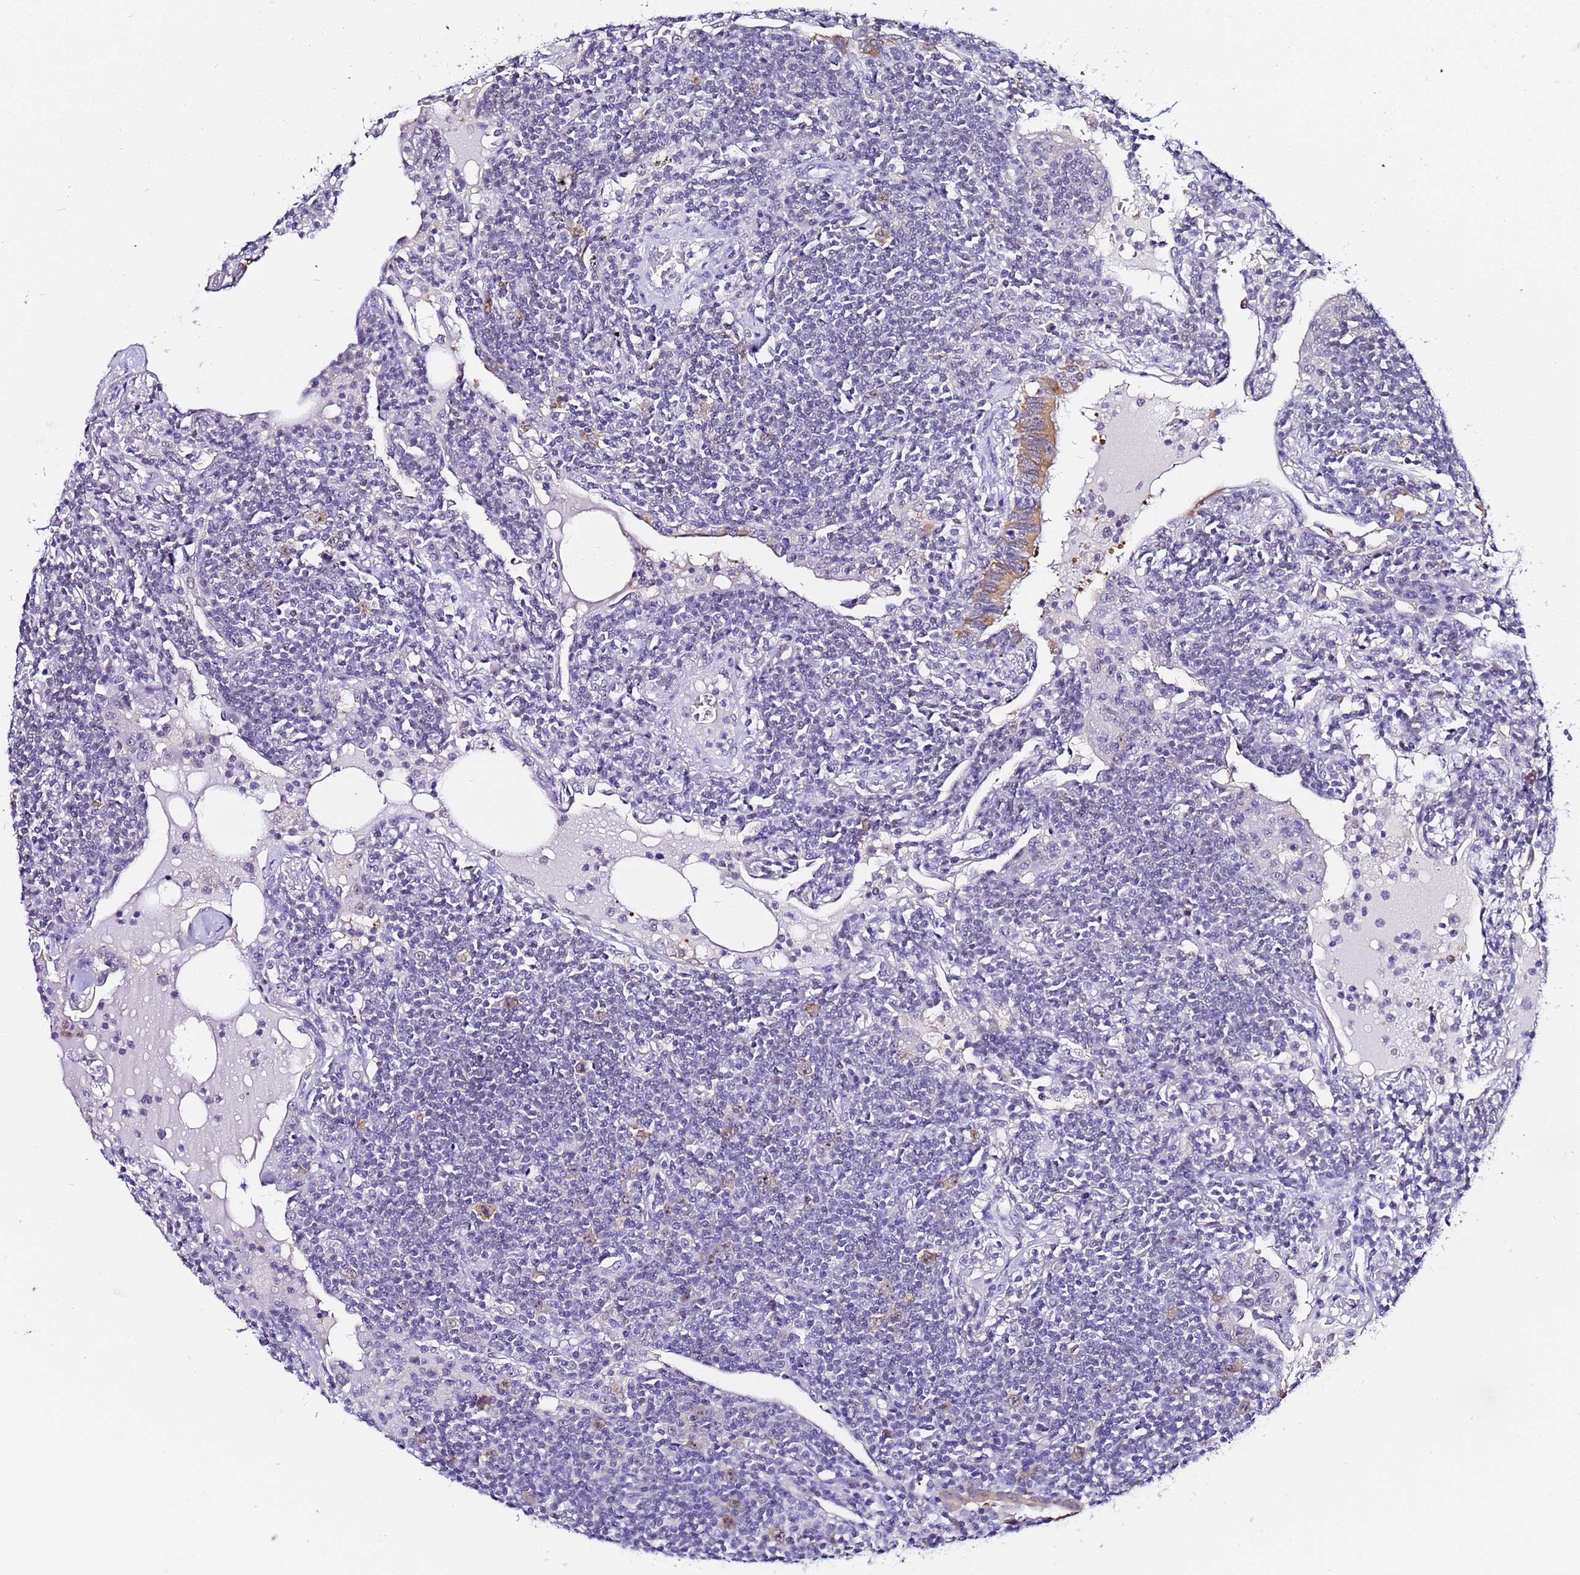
{"staining": {"intensity": "negative", "quantity": "none", "location": "none"}, "tissue": "lymphoma", "cell_type": "Tumor cells", "image_type": "cancer", "snomed": [{"axis": "morphology", "description": "Malignant lymphoma, non-Hodgkin's type, Low grade"}, {"axis": "topography", "description": "Lung"}], "caption": "This is an immunohistochemistry image of malignant lymphoma, non-Hodgkin's type (low-grade). There is no expression in tumor cells.", "gene": "ACTL6B", "patient": {"sex": "female", "age": 71}}